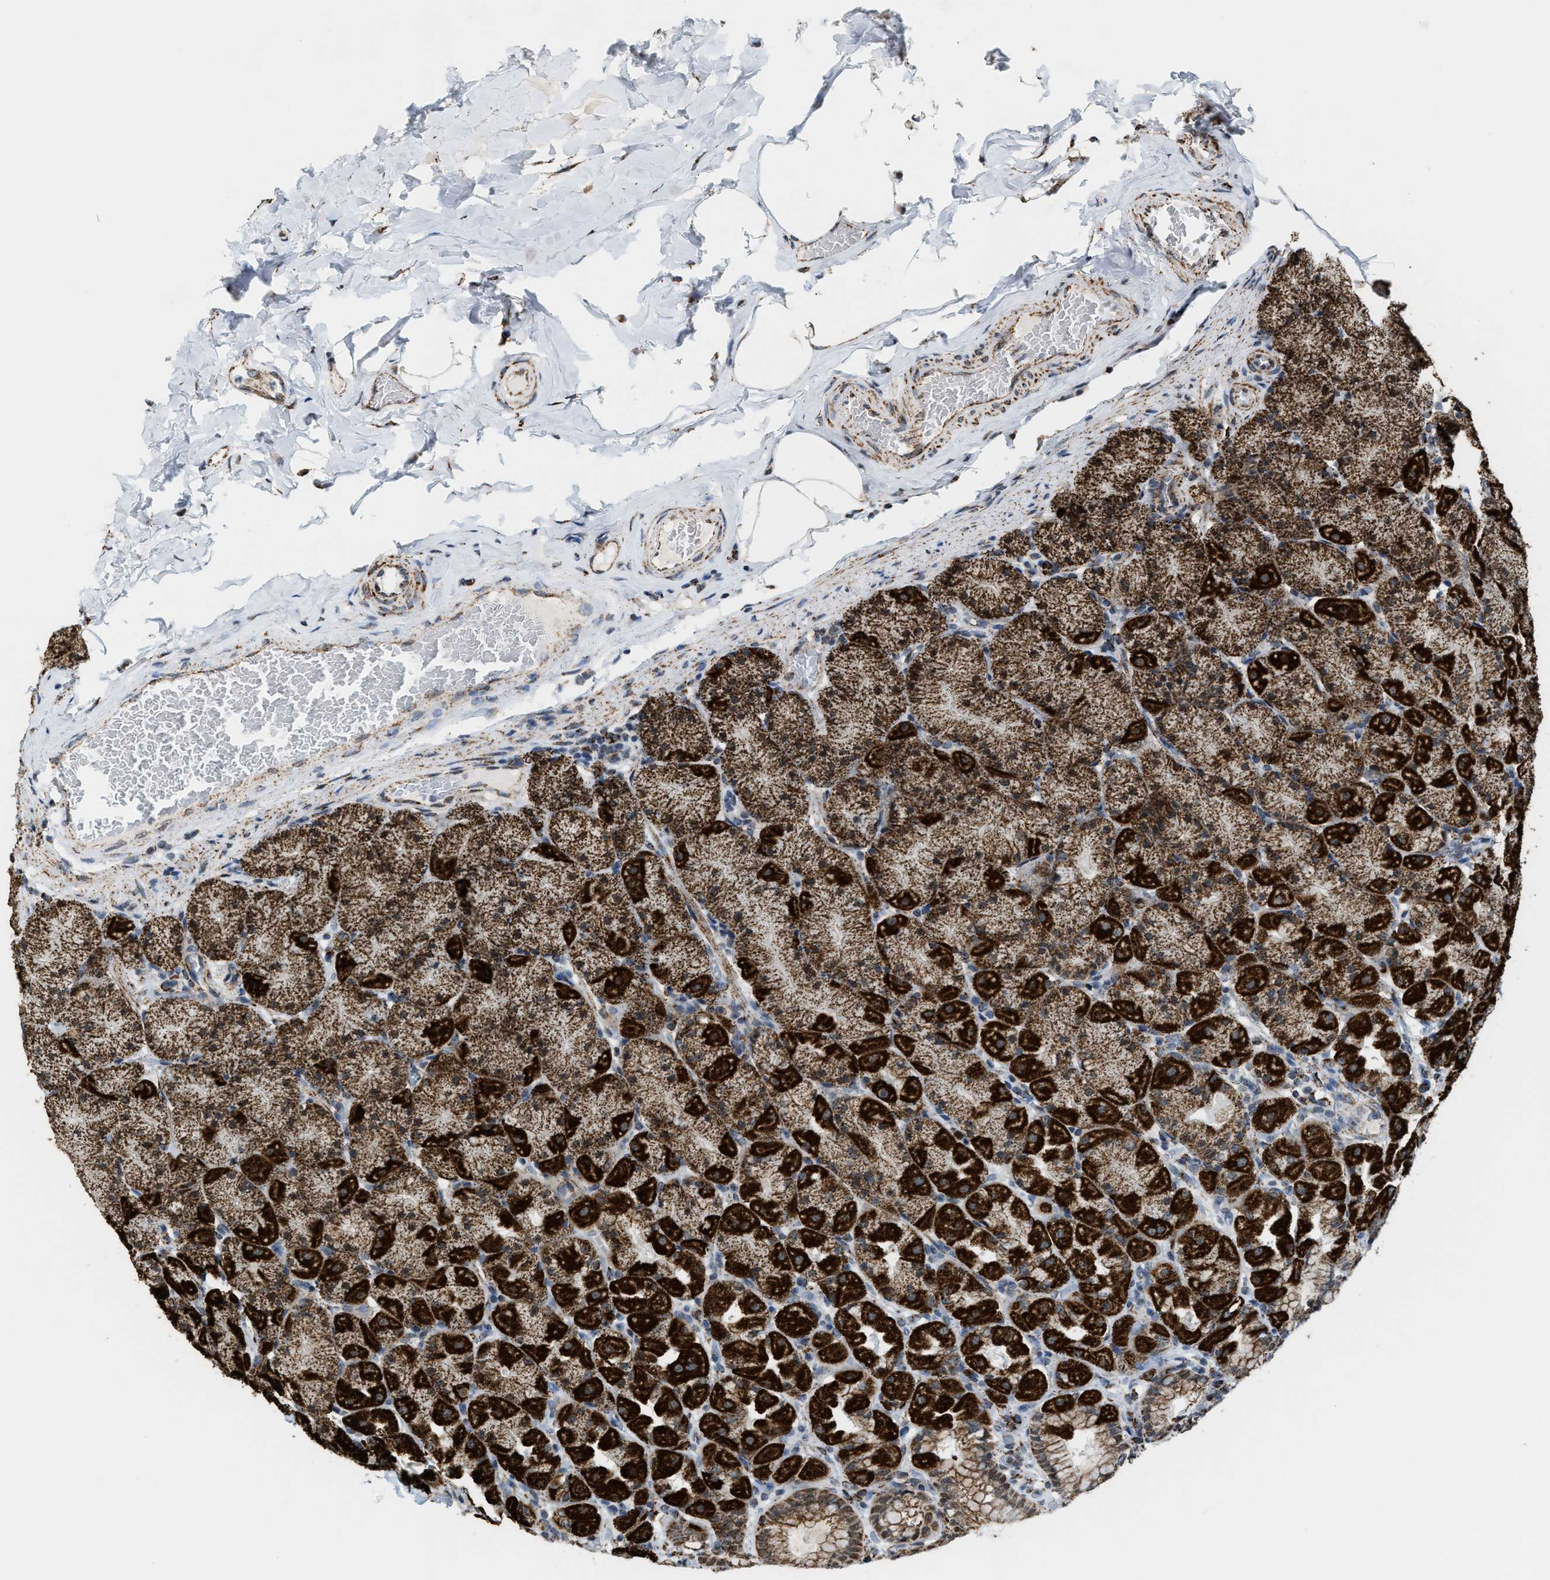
{"staining": {"intensity": "strong", "quantity": ">75%", "location": "cytoplasmic/membranous"}, "tissue": "stomach", "cell_type": "Glandular cells", "image_type": "normal", "snomed": [{"axis": "morphology", "description": "Normal tissue, NOS"}, {"axis": "topography", "description": "Stomach, upper"}], "caption": "A high-resolution histopathology image shows immunohistochemistry (IHC) staining of normal stomach, which exhibits strong cytoplasmic/membranous staining in approximately >75% of glandular cells.", "gene": "HIBADH", "patient": {"sex": "female", "age": 56}}